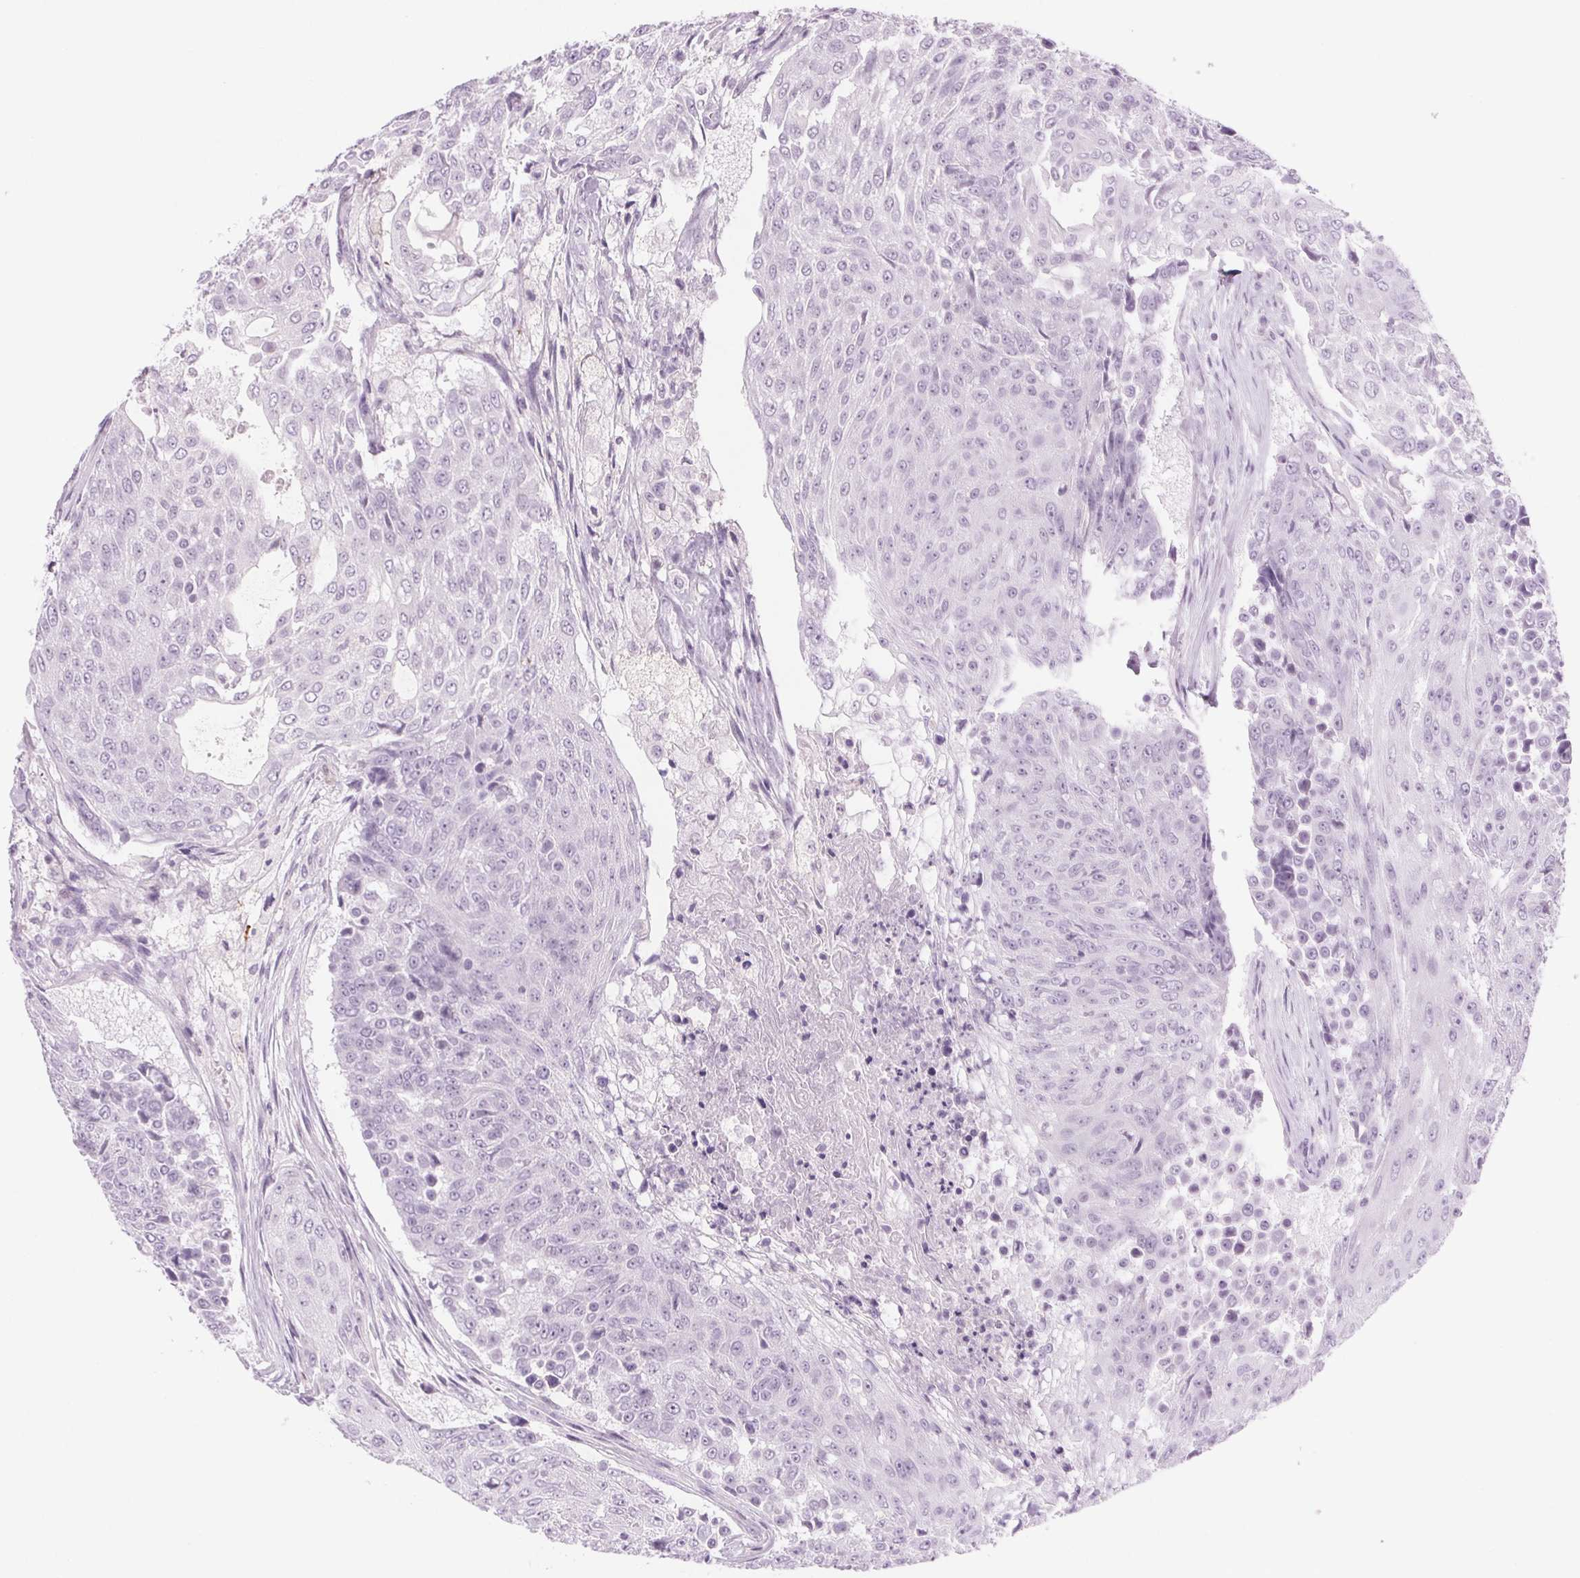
{"staining": {"intensity": "negative", "quantity": "none", "location": "none"}, "tissue": "urothelial cancer", "cell_type": "Tumor cells", "image_type": "cancer", "snomed": [{"axis": "morphology", "description": "Urothelial carcinoma, High grade"}, {"axis": "topography", "description": "Urinary bladder"}], "caption": "Protein analysis of high-grade urothelial carcinoma reveals no significant expression in tumor cells.", "gene": "SLC6A19", "patient": {"sex": "female", "age": 63}}